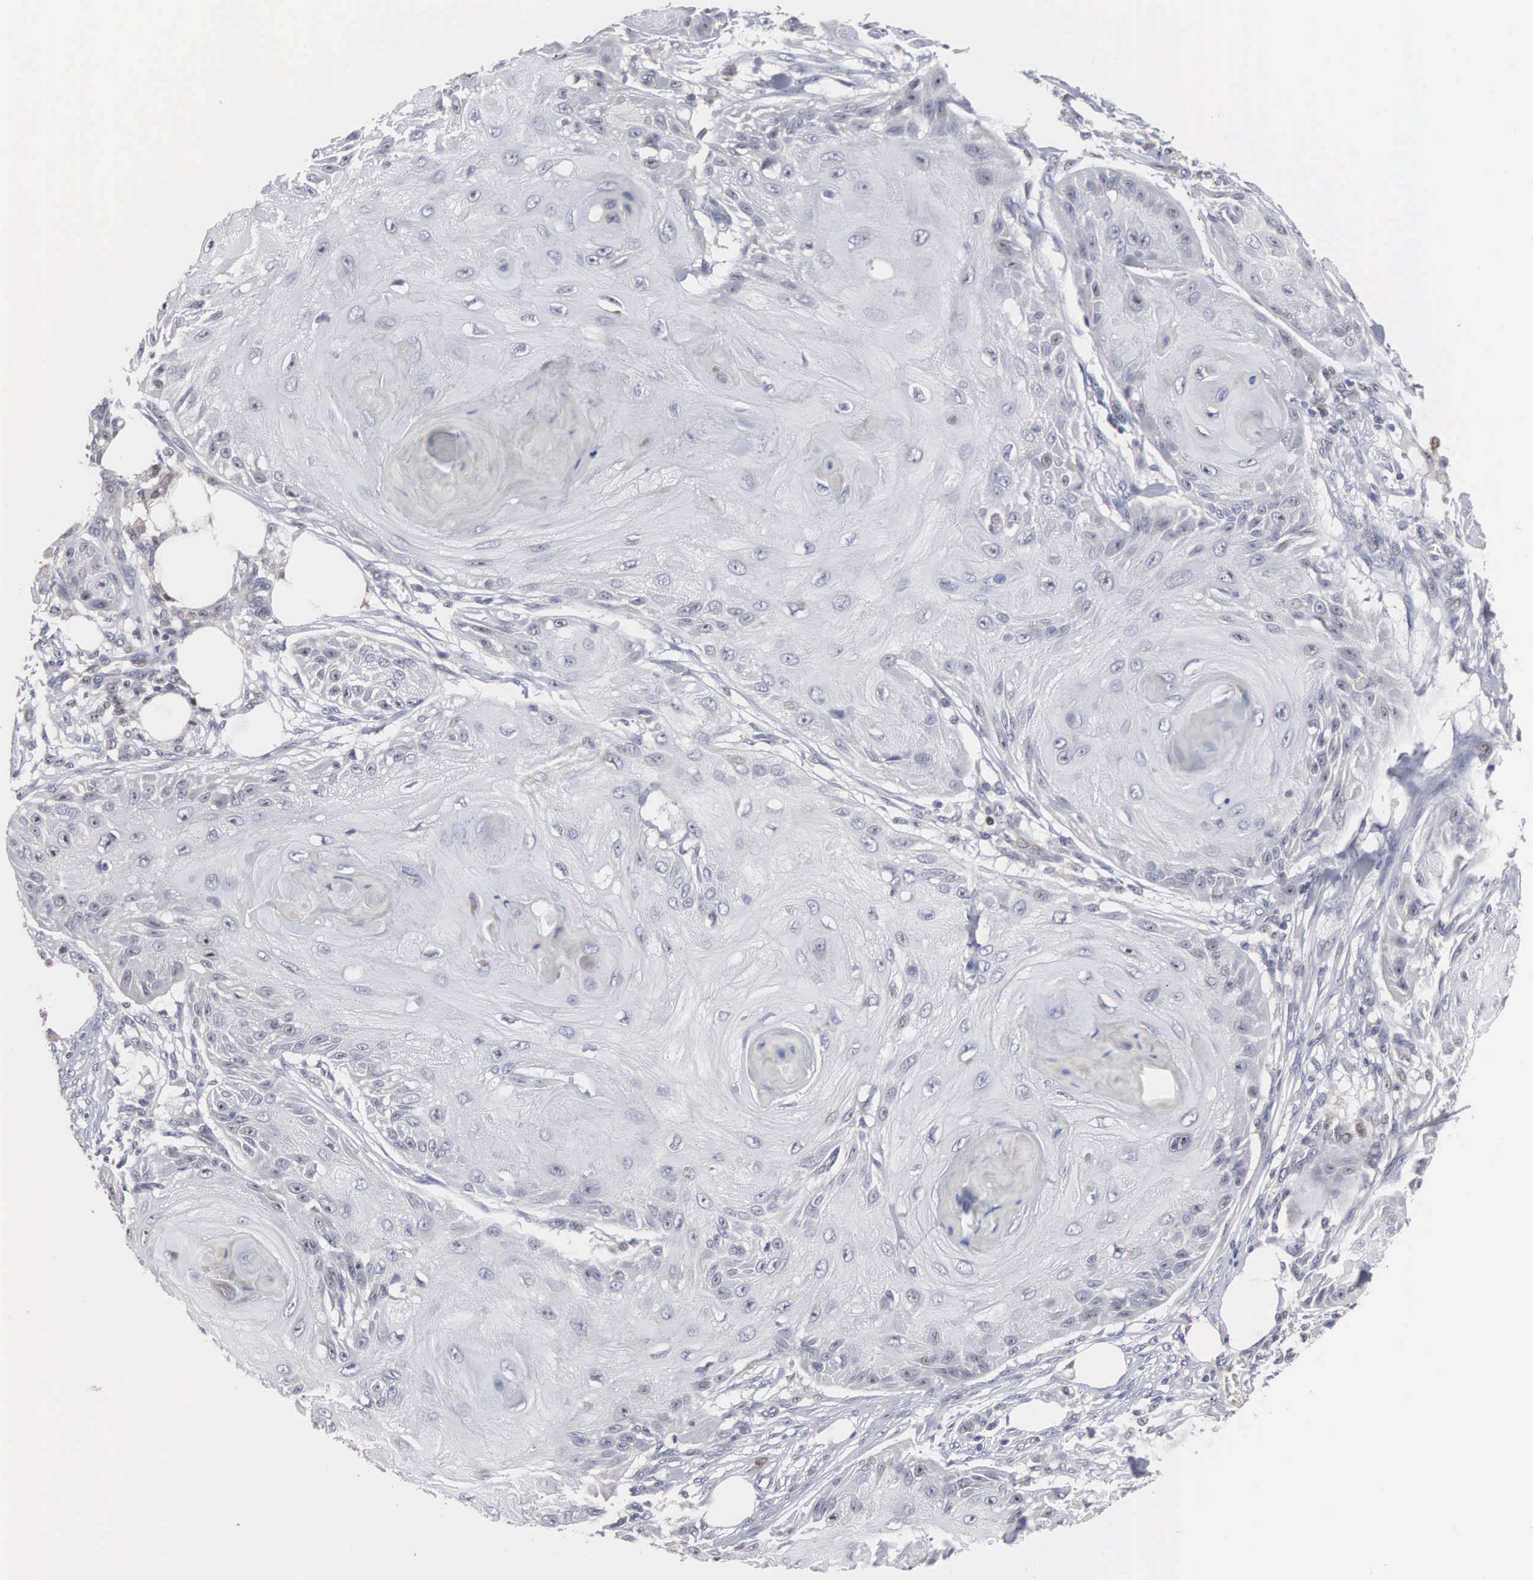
{"staining": {"intensity": "negative", "quantity": "none", "location": "none"}, "tissue": "skin cancer", "cell_type": "Tumor cells", "image_type": "cancer", "snomed": [{"axis": "morphology", "description": "Squamous cell carcinoma, NOS"}, {"axis": "topography", "description": "Skin"}], "caption": "The photomicrograph reveals no staining of tumor cells in skin cancer (squamous cell carcinoma). The staining was performed using DAB (3,3'-diaminobenzidine) to visualize the protein expression in brown, while the nuclei were stained in blue with hematoxylin (Magnification: 20x).", "gene": "ACOT4", "patient": {"sex": "female", "age": 88}}